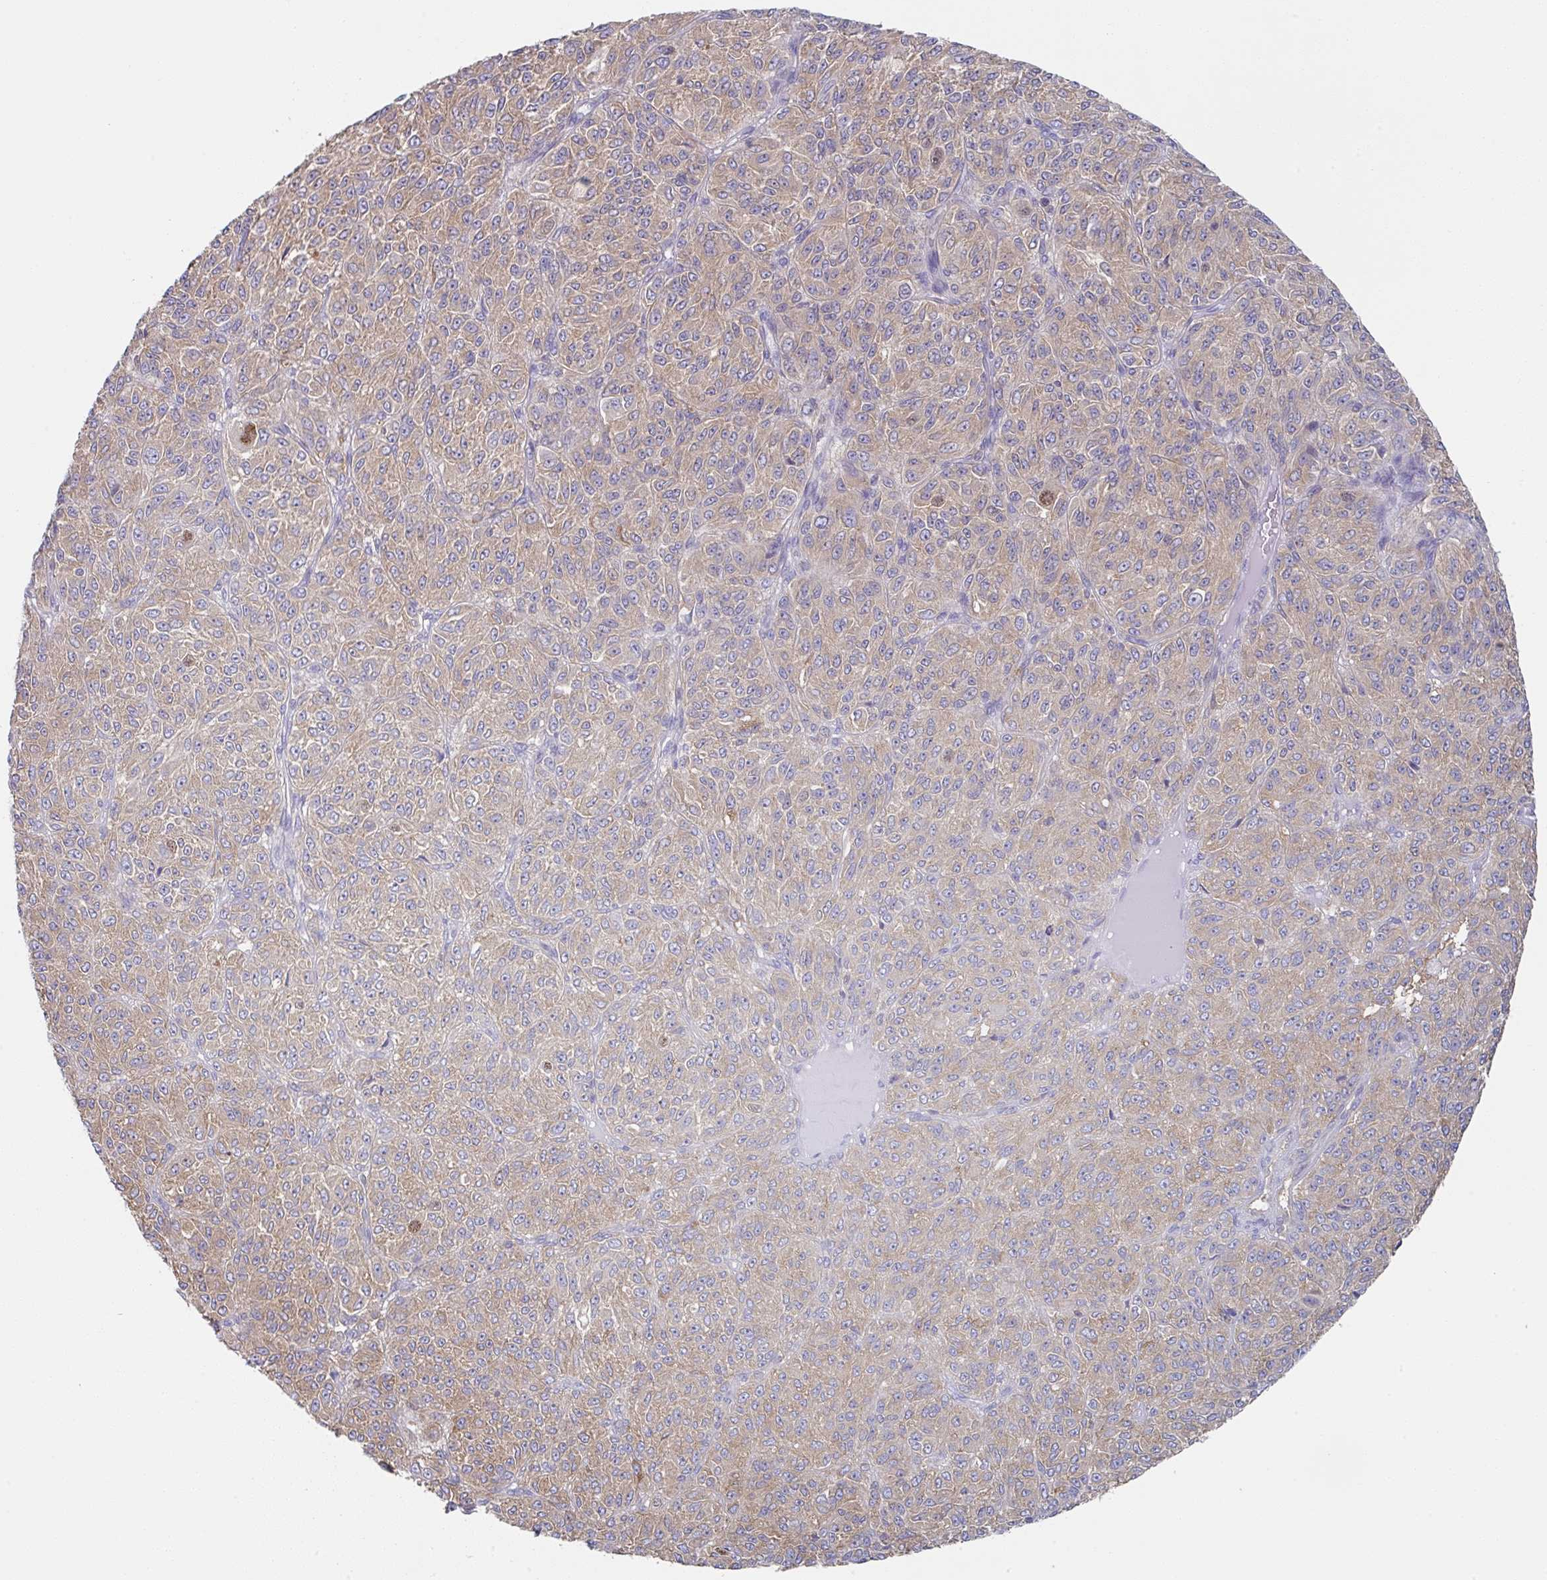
{"staining": {"intensity": "weak", "quantity": ">75%", "location": "cytoplasmic/membranous"}, "tissue": "melanoma", "cell_type": "Tumor cells", "image_type": "cancer", "snomed": [{"axis": "morphology", "description": "Malignant melanoma, Metastatic site"}, {"axis": "topography", "description": "Brain"}], "caption": "Tumor cells demonstrate low levels of weak cytoplasmic/membranous expression in about >75% of cells in melanoma.", "gene": "AMPD2", "patient": {"sex": "female", "age": 56}}